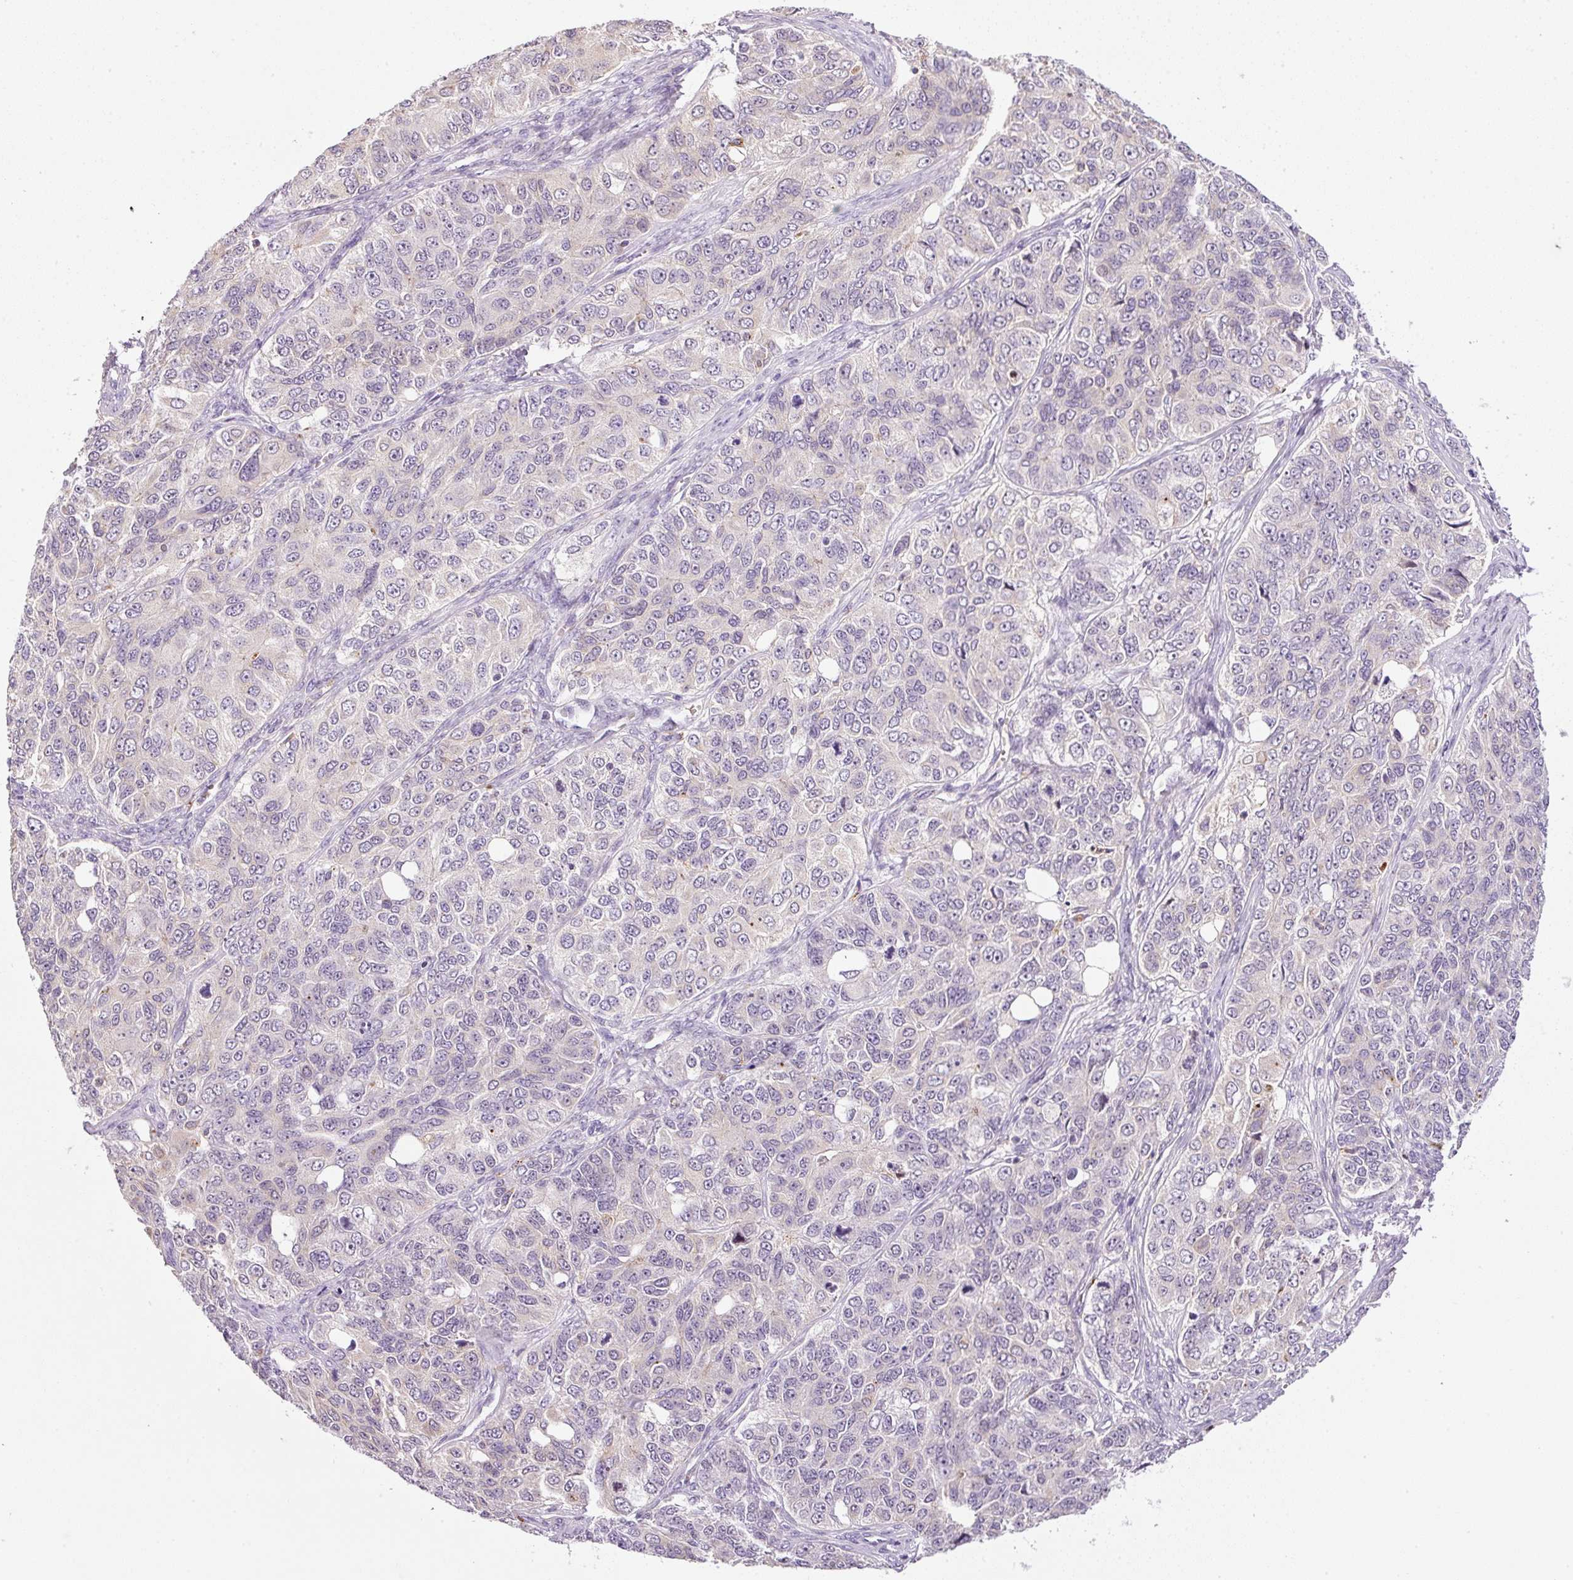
{"staining": {"intensity": "negative", "quantity": "none", "location": "none"}, "tissue": "ovarian cancer", "cell_type": "Tumor cells", "image_type": "cancer", "snomed": [{"axis": "morphology", "description": "Carcinoma, endometroid"}, {"axis": "topography", "description": "Ovary"}], "caption": "An image of ovarian endometroid carcinoma stained for a protein reveals no brown staining in tumor cells.", "gene": "ZNF639", "patient": {"sex": "female", "age": 51}}